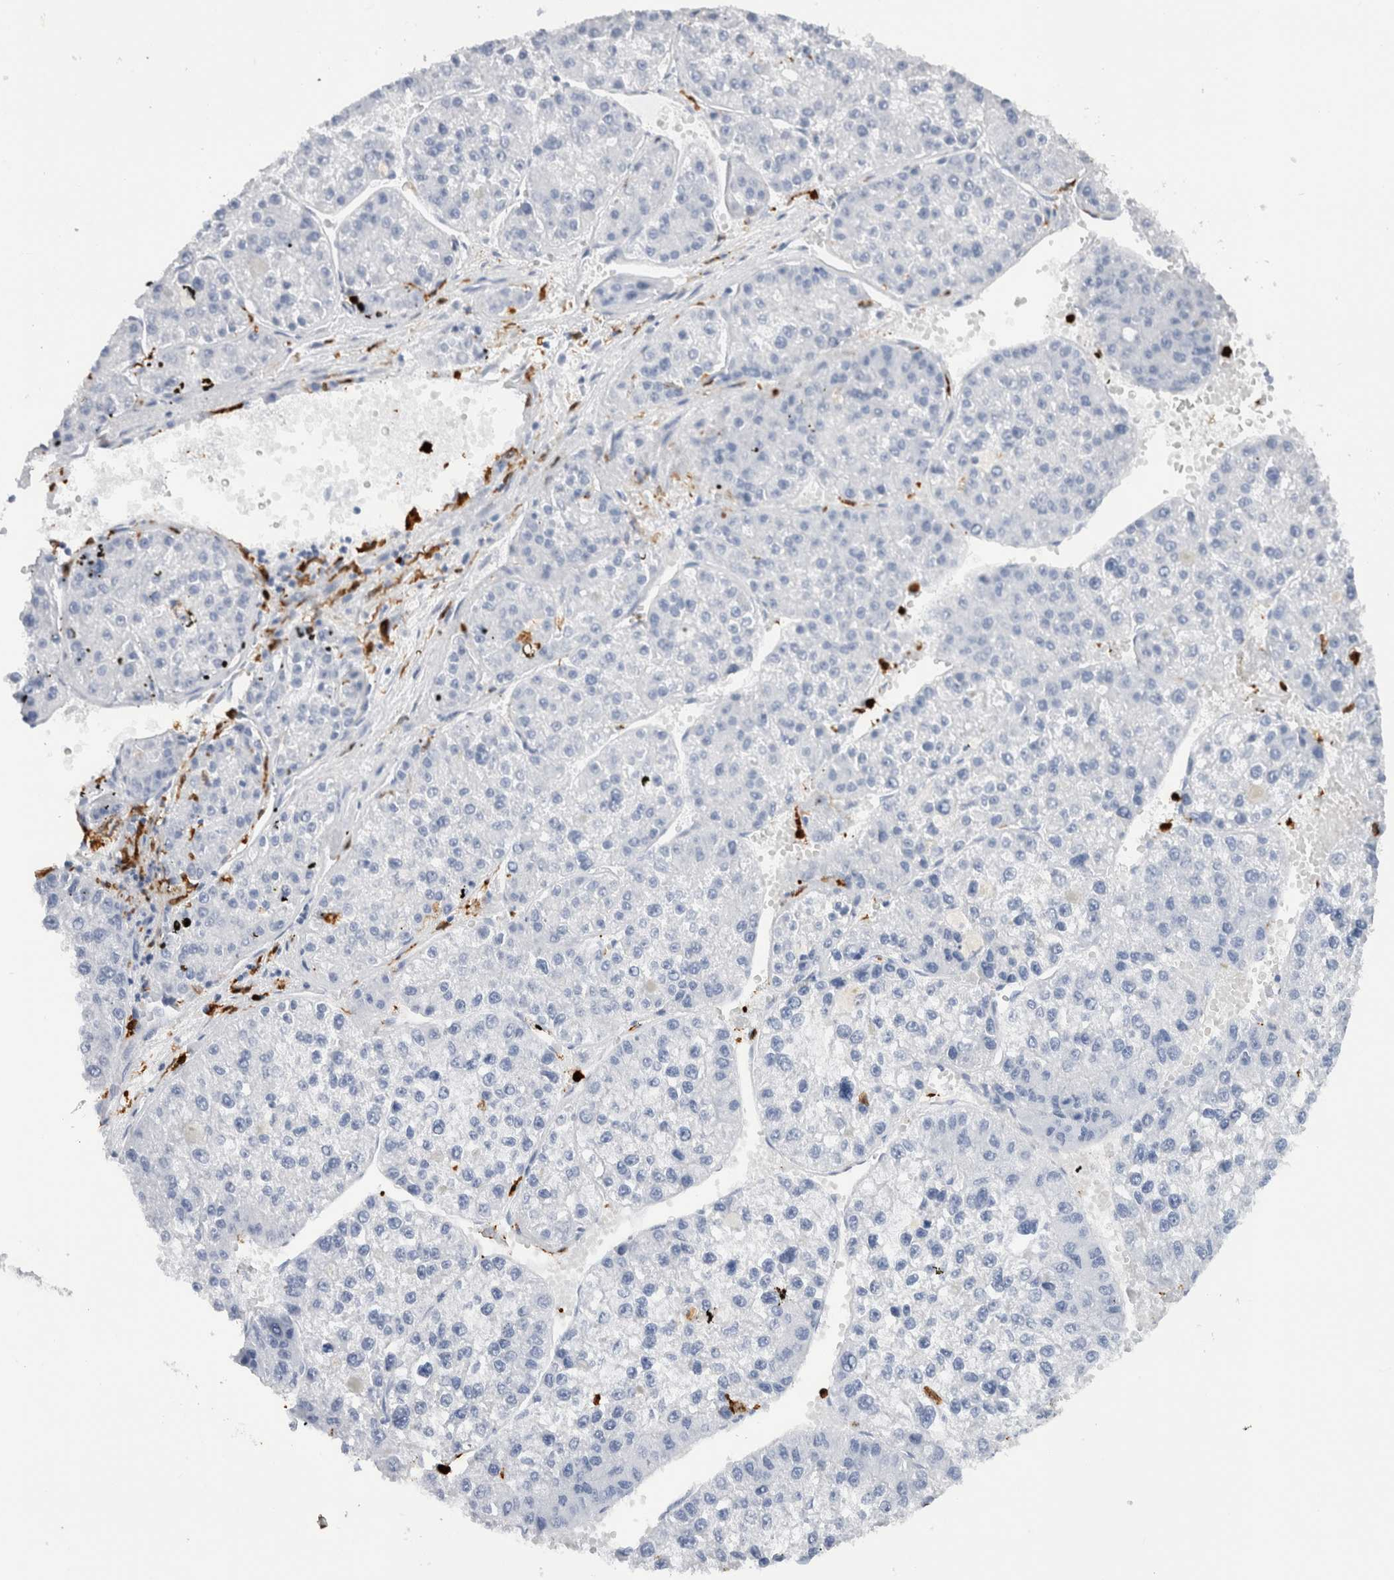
{"staining": {"intensity": "negative", "quantity": "none", "location": "none"}, "tissue": "liver cancer", "cell_type": "Tumor cells", "image_type": "cancer", "snomed": [{"axis": "morphology", "description": "Carcinoma, Hepatocellular, NOS"}, {"axis": "topography", "description": "Liver"}], "caption": "This is an immunohistochemistry (IHC) histopathology image of human liver cancer. There is no positivity in tumor cells.", "gene": "S100A8", "patient": {"sex": "female", "age": 73}}